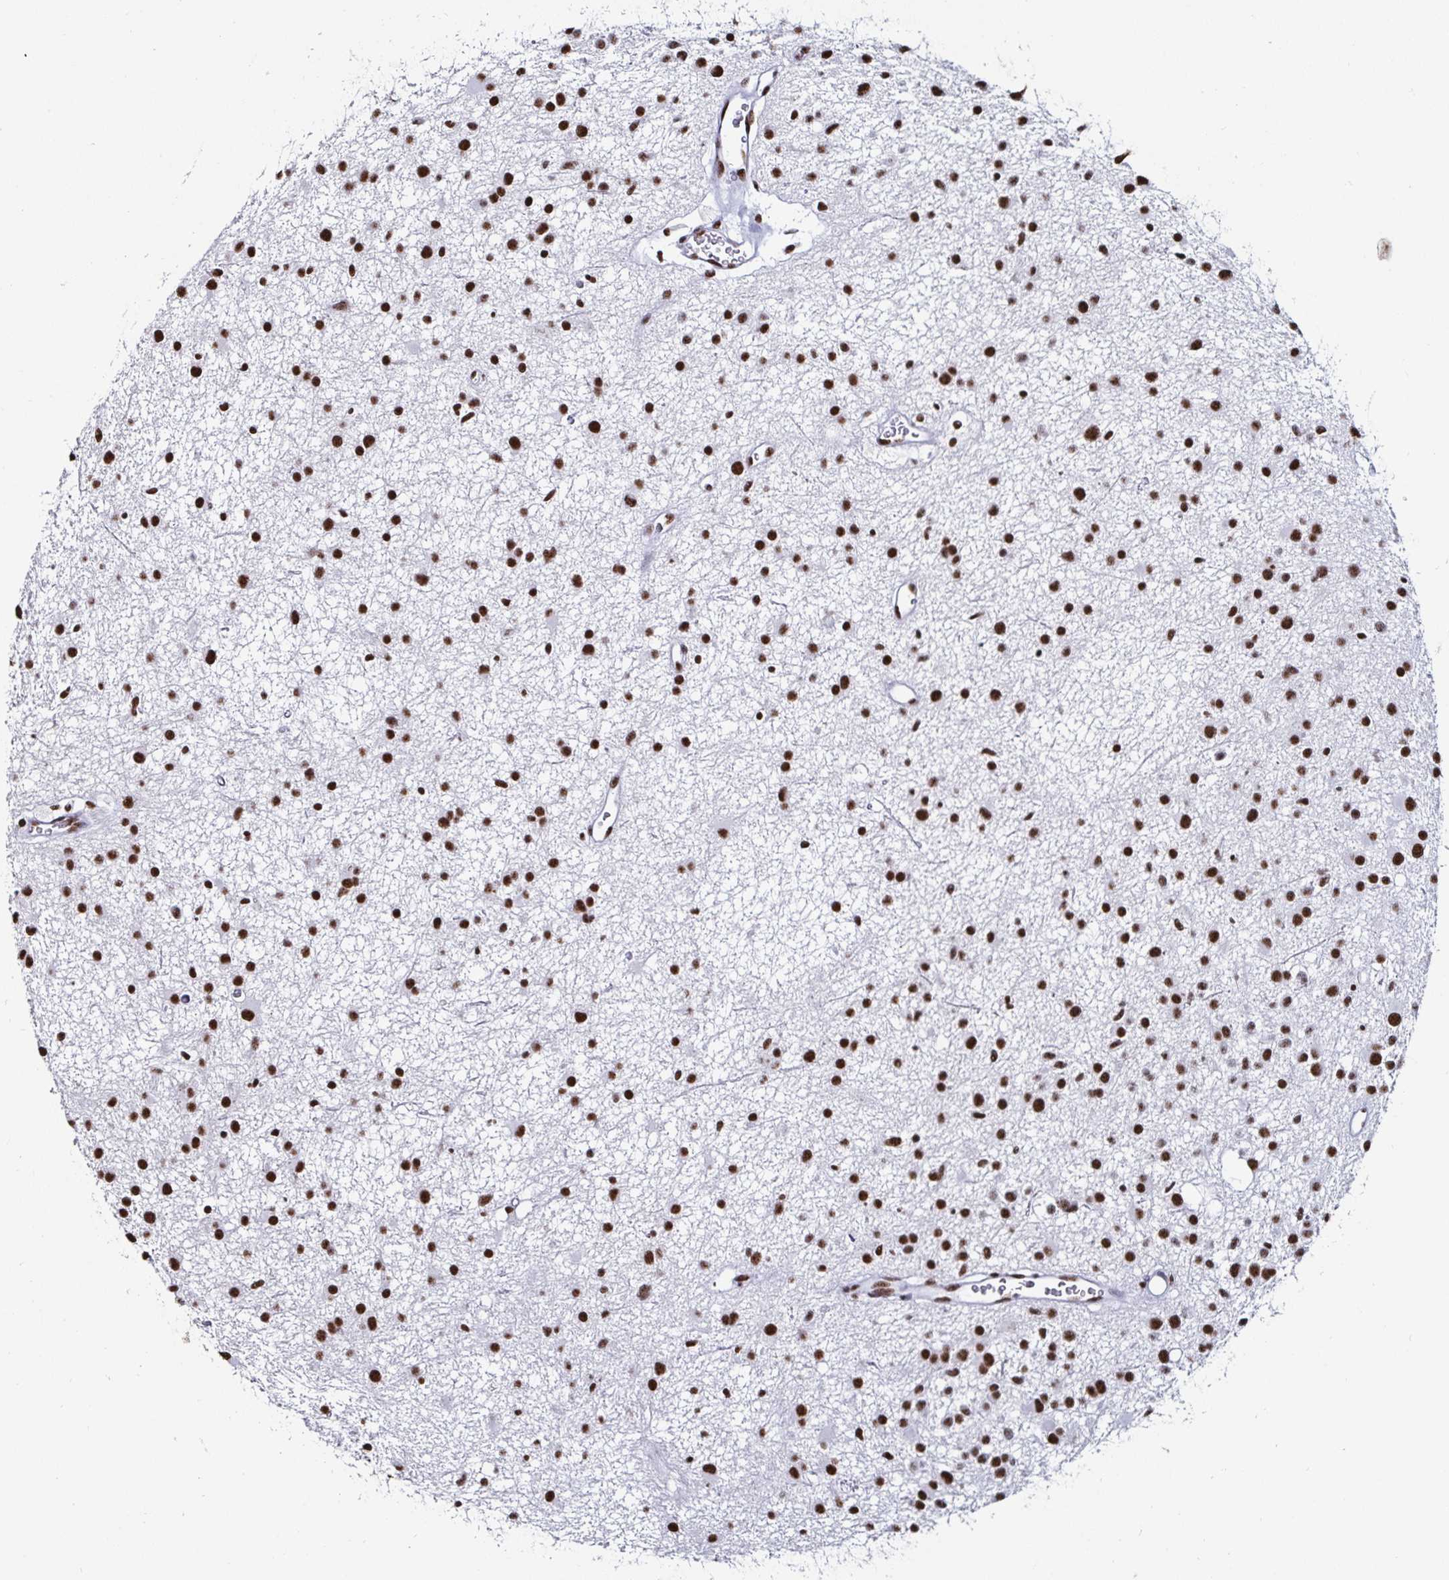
{"staining": {"intensity": "strong", "quantity": ">75%", "location": "nuclear"}, "tissue": "glioma", "cell_type": "Tumor cells", "image_type": "cancer", "snomed": [{"axis": "morphology", "description": "Glioma, malignant, Low grade"}, {"axis": "topography", "description": "Brain"}], "caption": "Tumor cells display strong nuclear staining in approximately >75% of cells in glioma.", "gene": "DDX39B", "patient": {"sex": "male", "age": 43}}